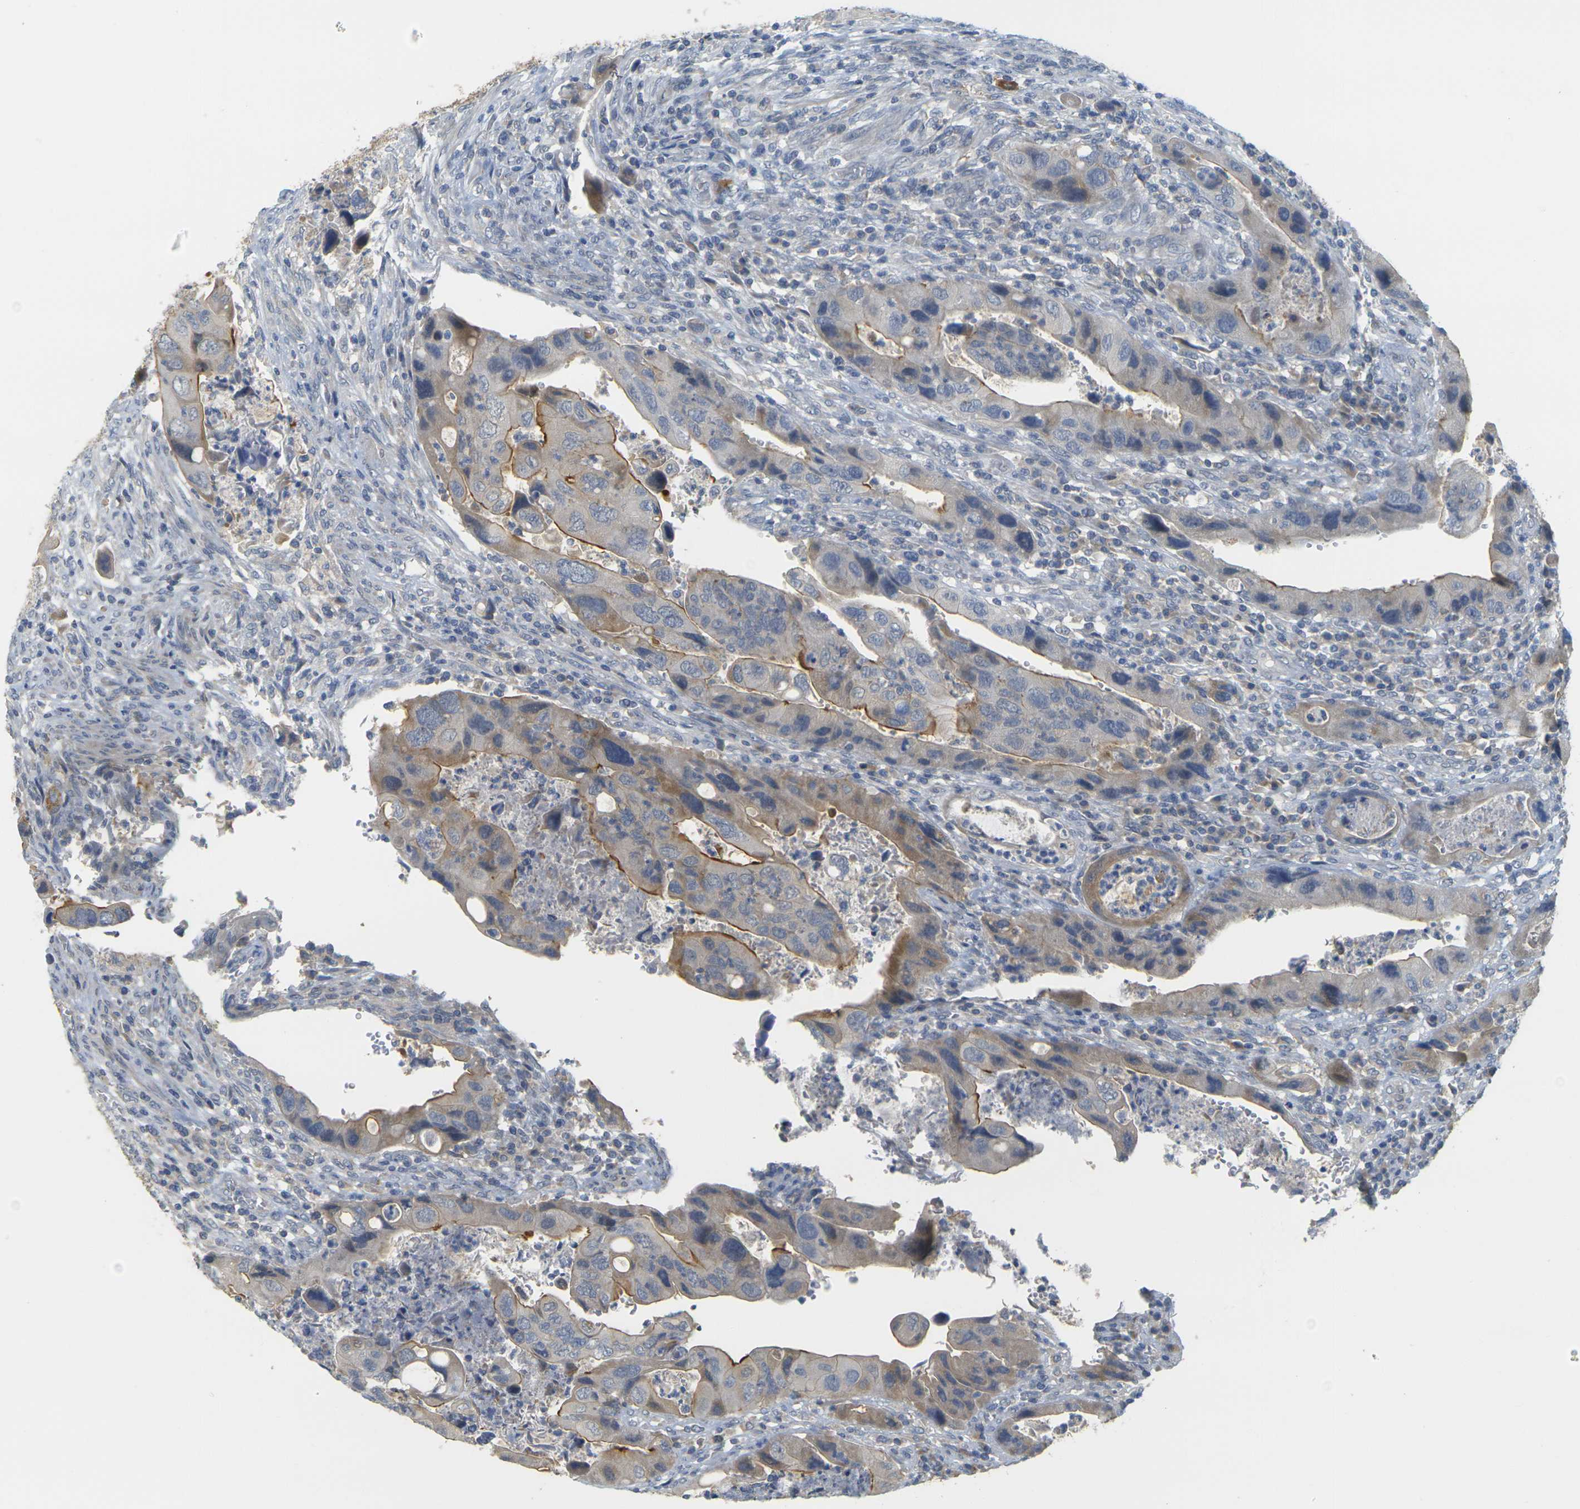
{"staining": {"intensity": "moderate", "quantity": ">75%", "location": "cytoplasmic/membranous"}, "tissue": "colorectal cancer", "cell_type": "Tumor cells", "image_type": "cancer", "snomed": [{"axis": "morphology", "description": "Adenocarcinoma, NOS"}, {"axis": "topography", "description": "Rectum"}], "caption": "Colorectal cancer tissue exhibits moderate cytoplasmic/membranous positivity in approximately >75% of tumor cells, visualized by immunohistochemistry.", "gene": "GDAP1", "patient": {"sex": "female", "age": 57}}